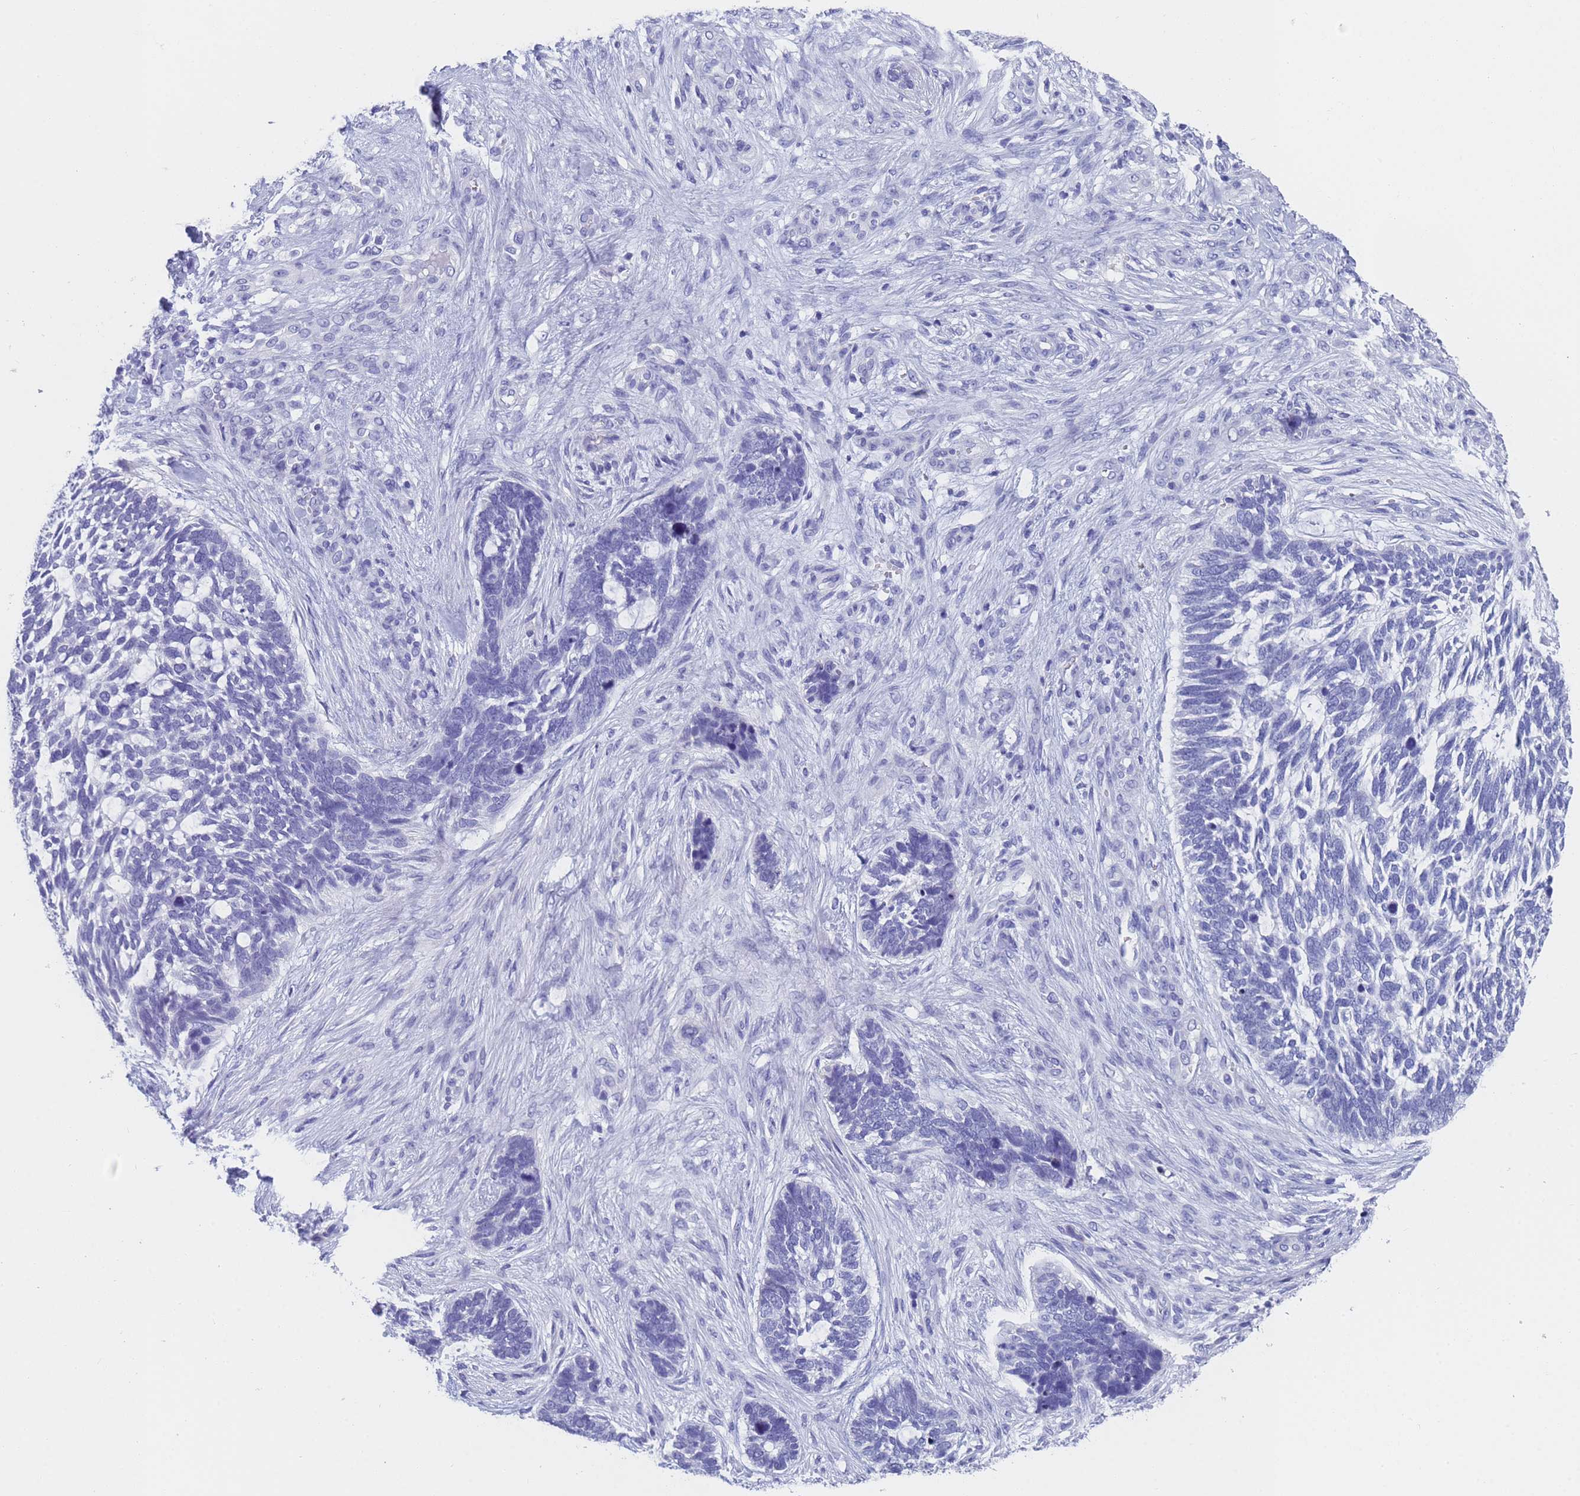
{"staining": {"intensity": "negative", "quantity": "none", "location": "none"}, "tissue": "skin cancer", "cell_type": "Tumor cells", "image_type": "cancer", "snomed": [{"axis": "morphology", "description": "Basal cell carcinoma"}, {"axis": "topography", "description": "Skin"}], "caption": "Human skin basal cell carcinoma stained for a protein using IHC displays no expression in tumor cells.", "gene": "STATH", "patient": {"sex": "male", "age": 88}}